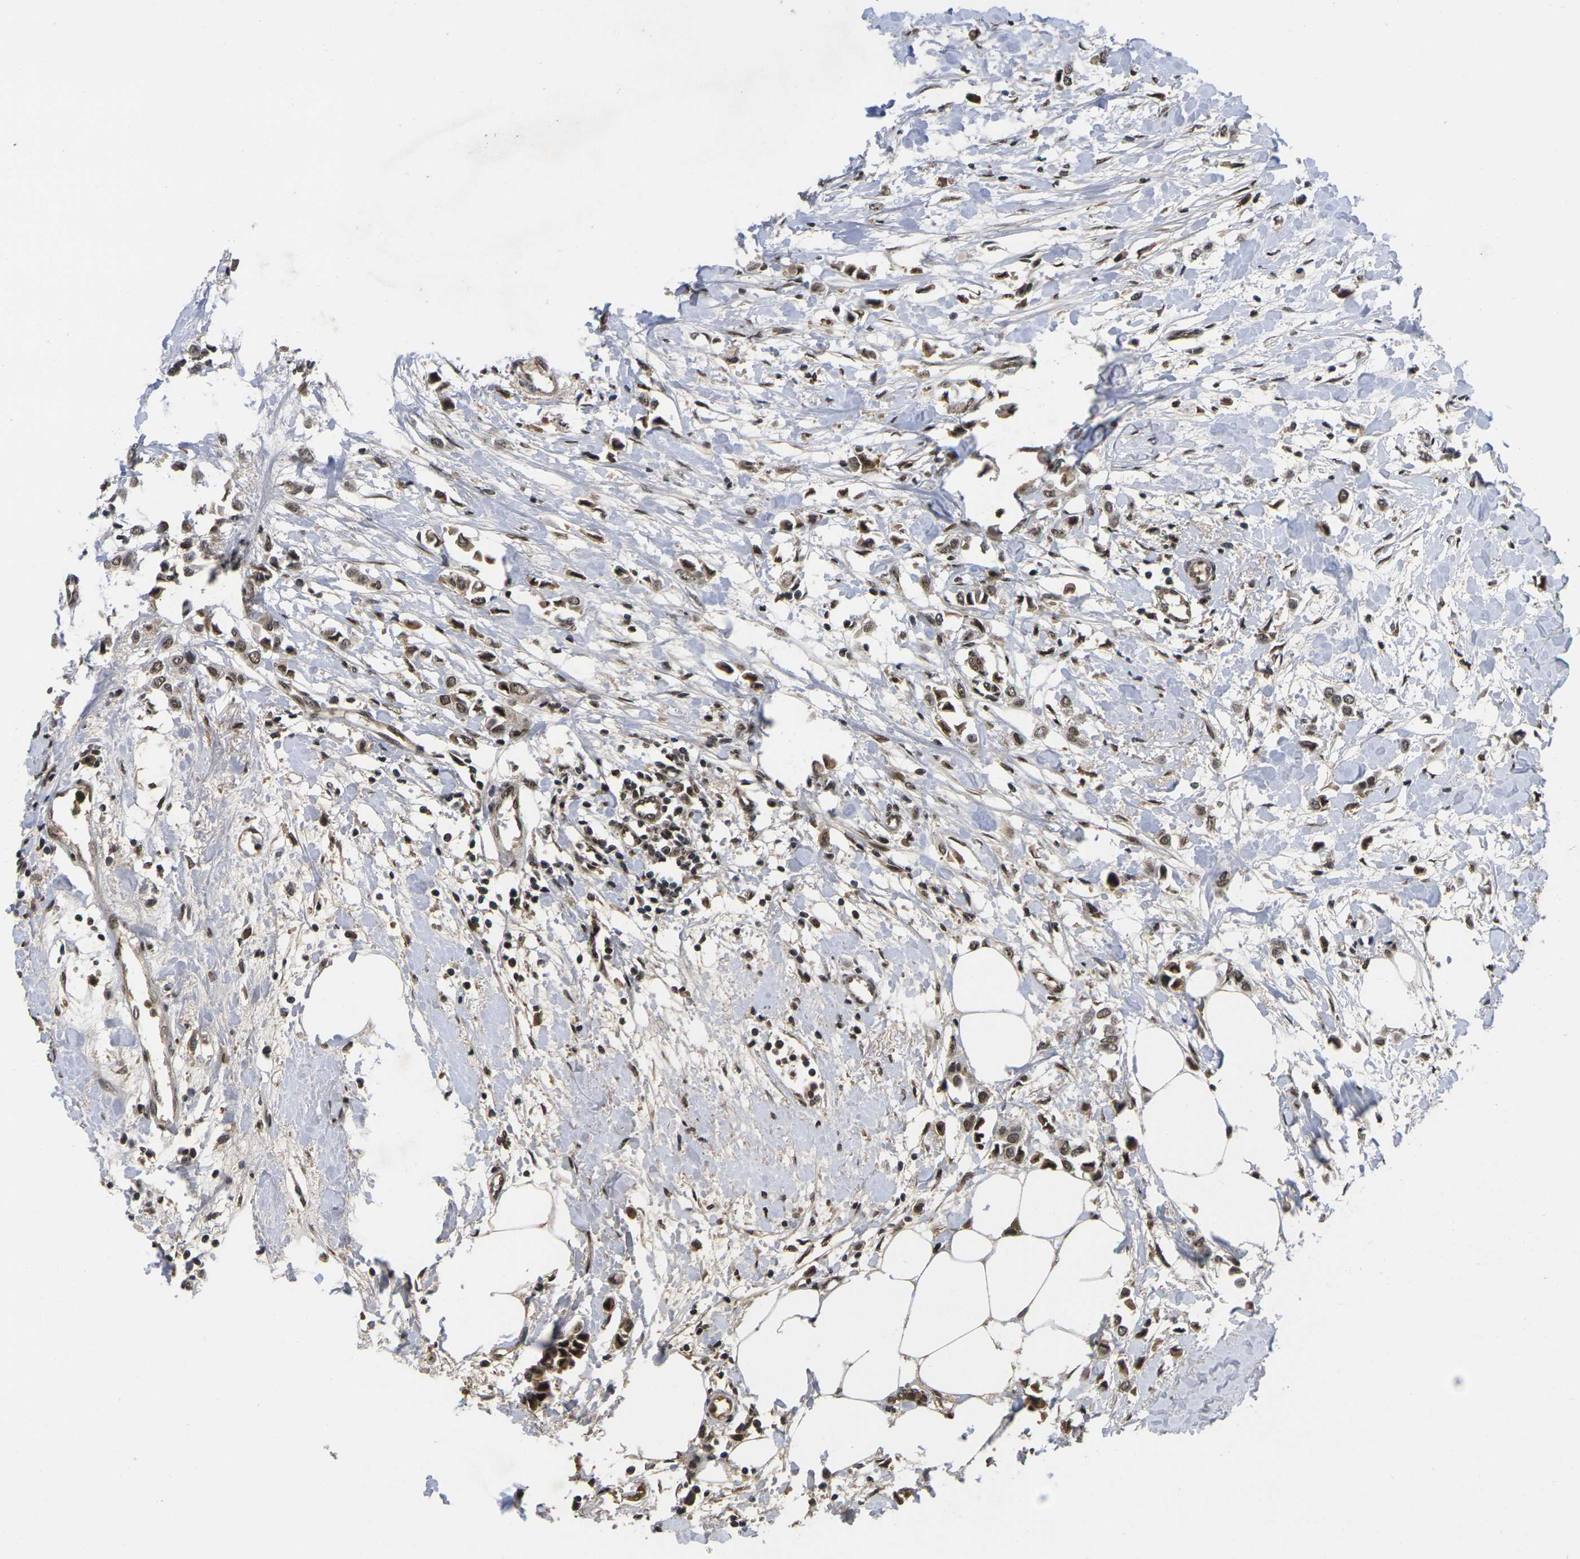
{"staining": {"intensity": "strong", "quantity": ">75%", "location": "nuclear"}, "tissue": "breast cancer", "cell_type": "Tumor cells", "image_type": "cancer", "snomed": [{"axis": "morphology", "description": "Lobular carcinoma"}, {"axis": "topography", "description": "Breast"}], "caption": "Human breast lobular carcinoma stained for a protein (brown) shows strong nuclear positive positivity in approximately >75% of tumor cells.", "gene": "GTF2E1", "patient": {"sex": "female", "age": 51}}